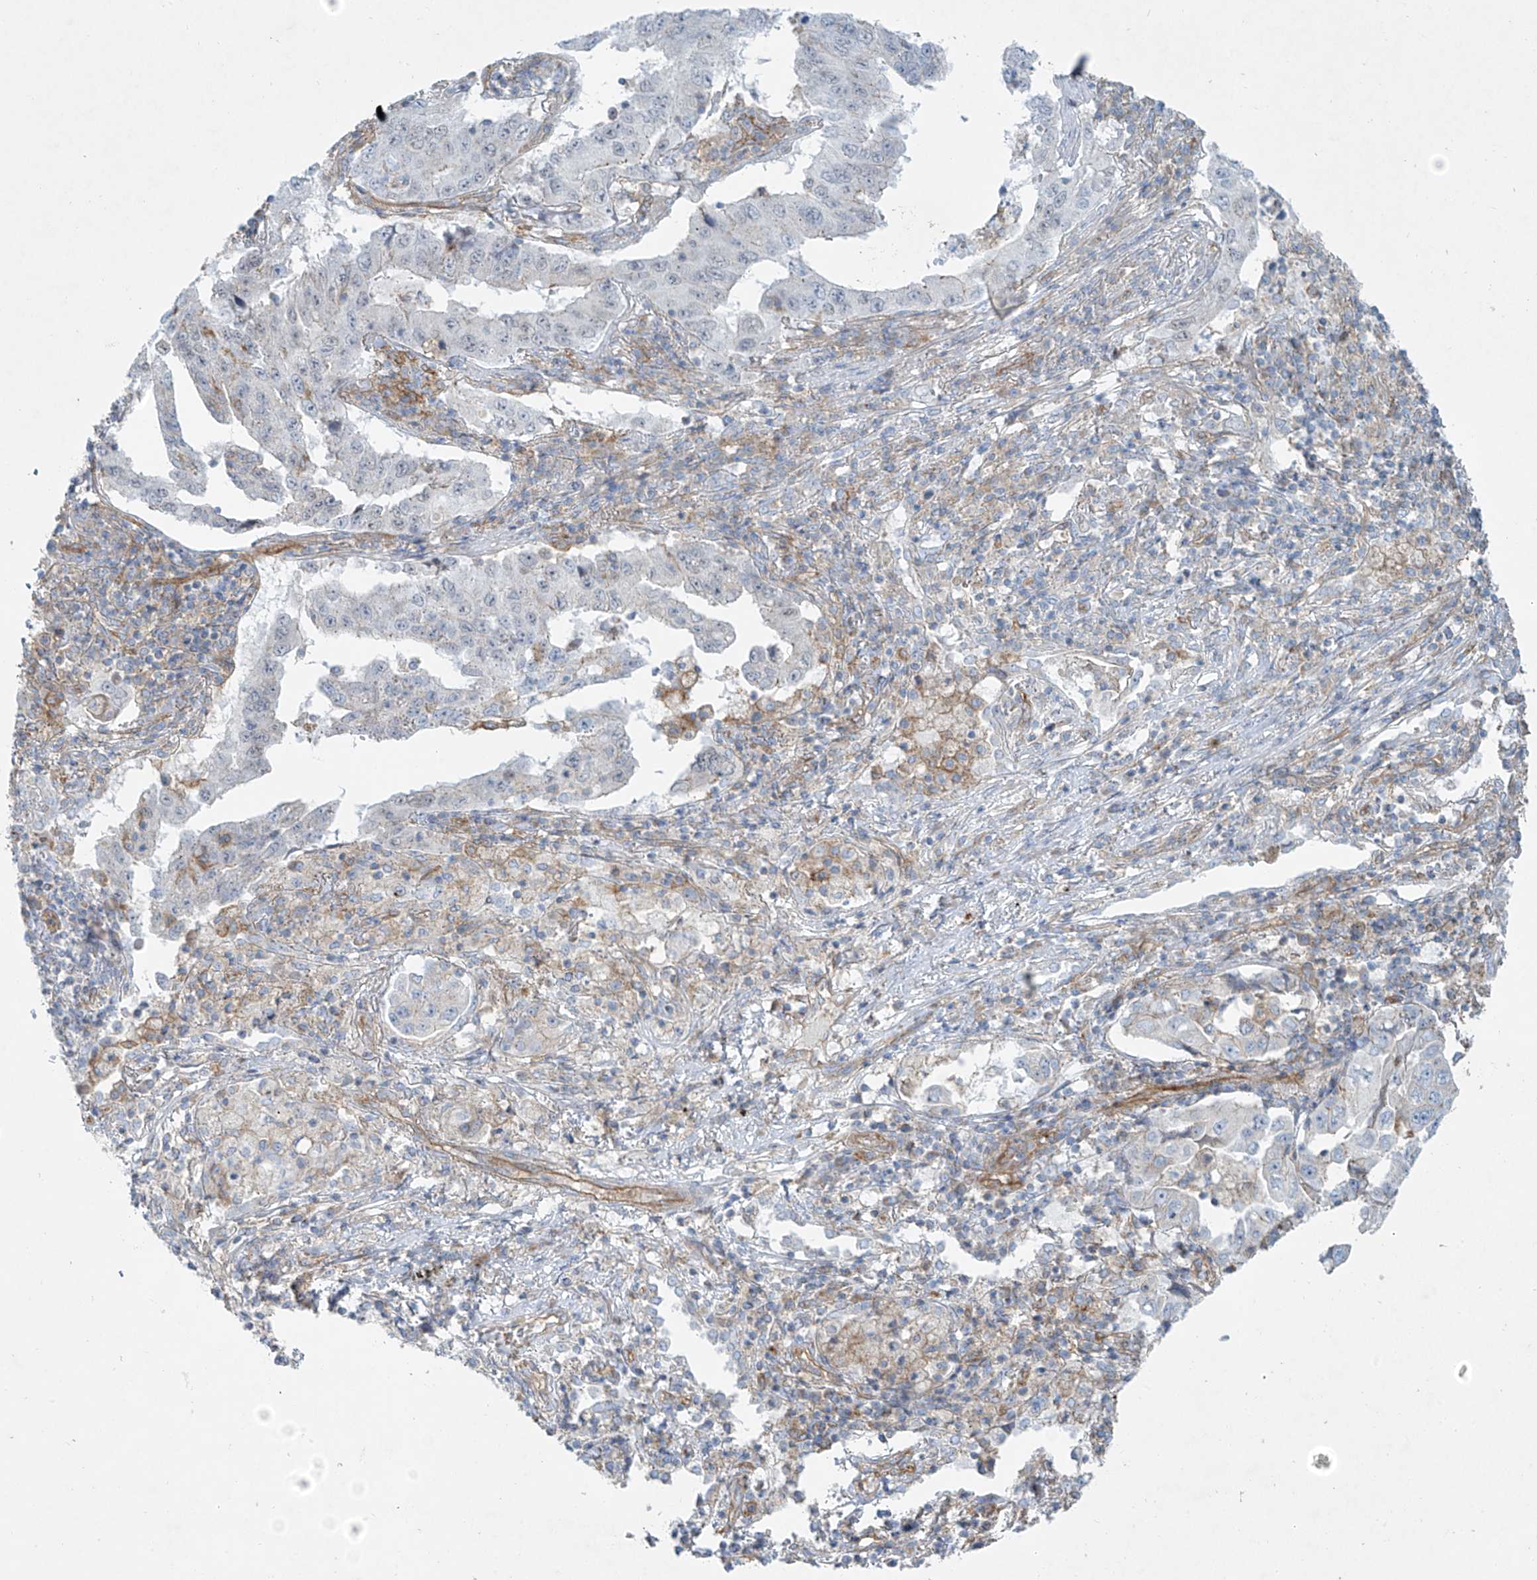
{"staining": {"intensity": "negative", "quantity": "none", "location": "none"}, "tissue": "lung cancer", "cell_type": "Tumor cells", "image_type": "cancer", "snomed": [{"axis": "morphology", "description": "Adenocarcinoma, NOS"}, {"axis": "topography", "description": "Lung"}], "caption": "Lung cancer (adenocarcinoma) was stained to show a protein in brown. There is no significant positivity in tumor cells.", "gene": "VAMP5", "patient": {"sex": "female", "age": 51}}